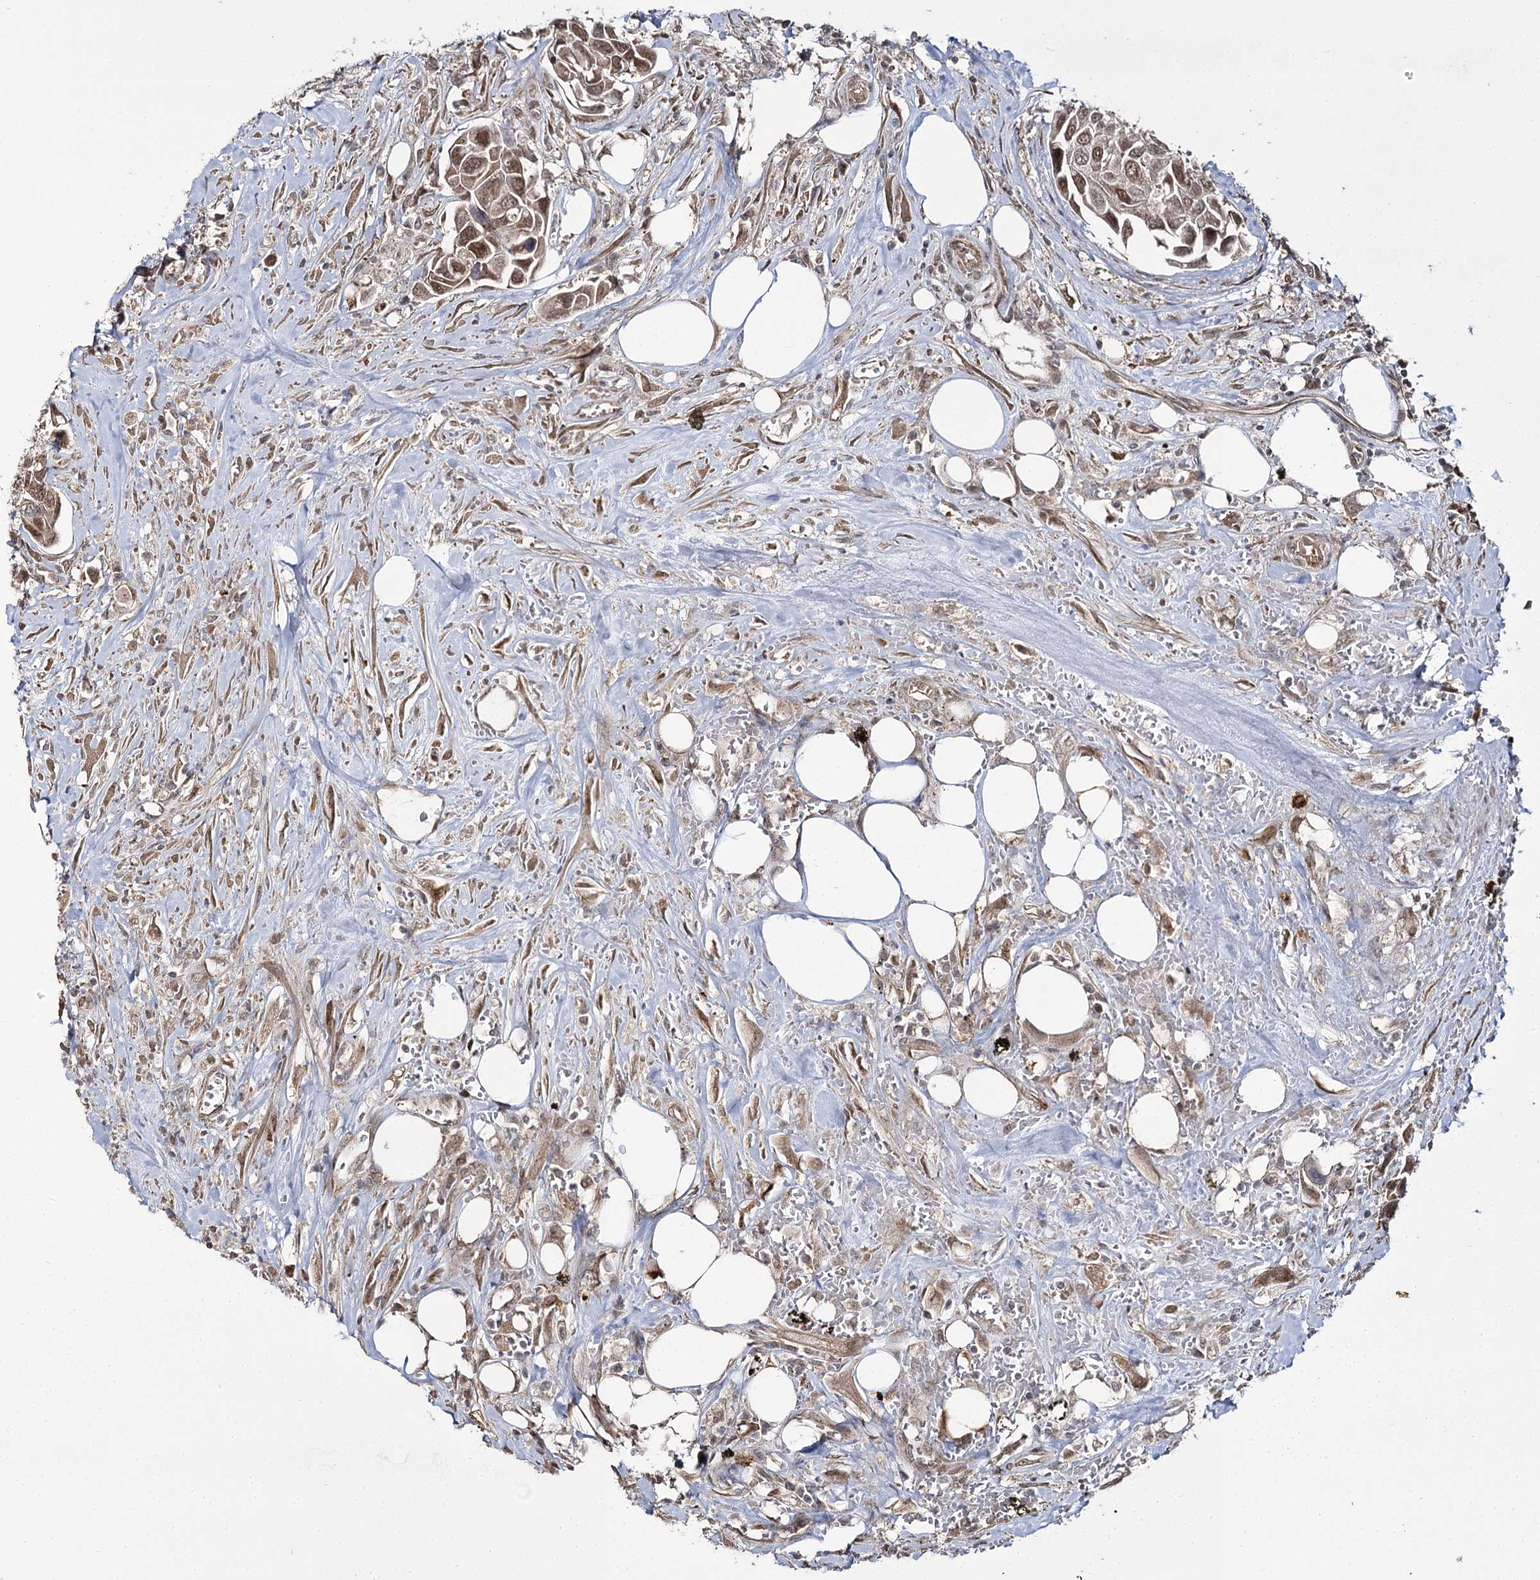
{"staining": {"intensity": "moderate", "quantity": ">75%", "location": "nuclear"}, "tissue": "urothelial cancer", "cell_type": "Tumor cells", "image_type": "cancer", "snomed": [{"axis": "morphology", "description": "Urothelial carcinoma, High grade"}, {"axis": "topography", "description": "Urinary bladder"}], "caption": "About >75% of tumor cells in human high-grade urothelial carcinoma display moderate nuclear protein positivity as visualized by brown immunohistochemical staining.", "gene": "TRNT1", "patient": {"sex": "male", "age": 74}}